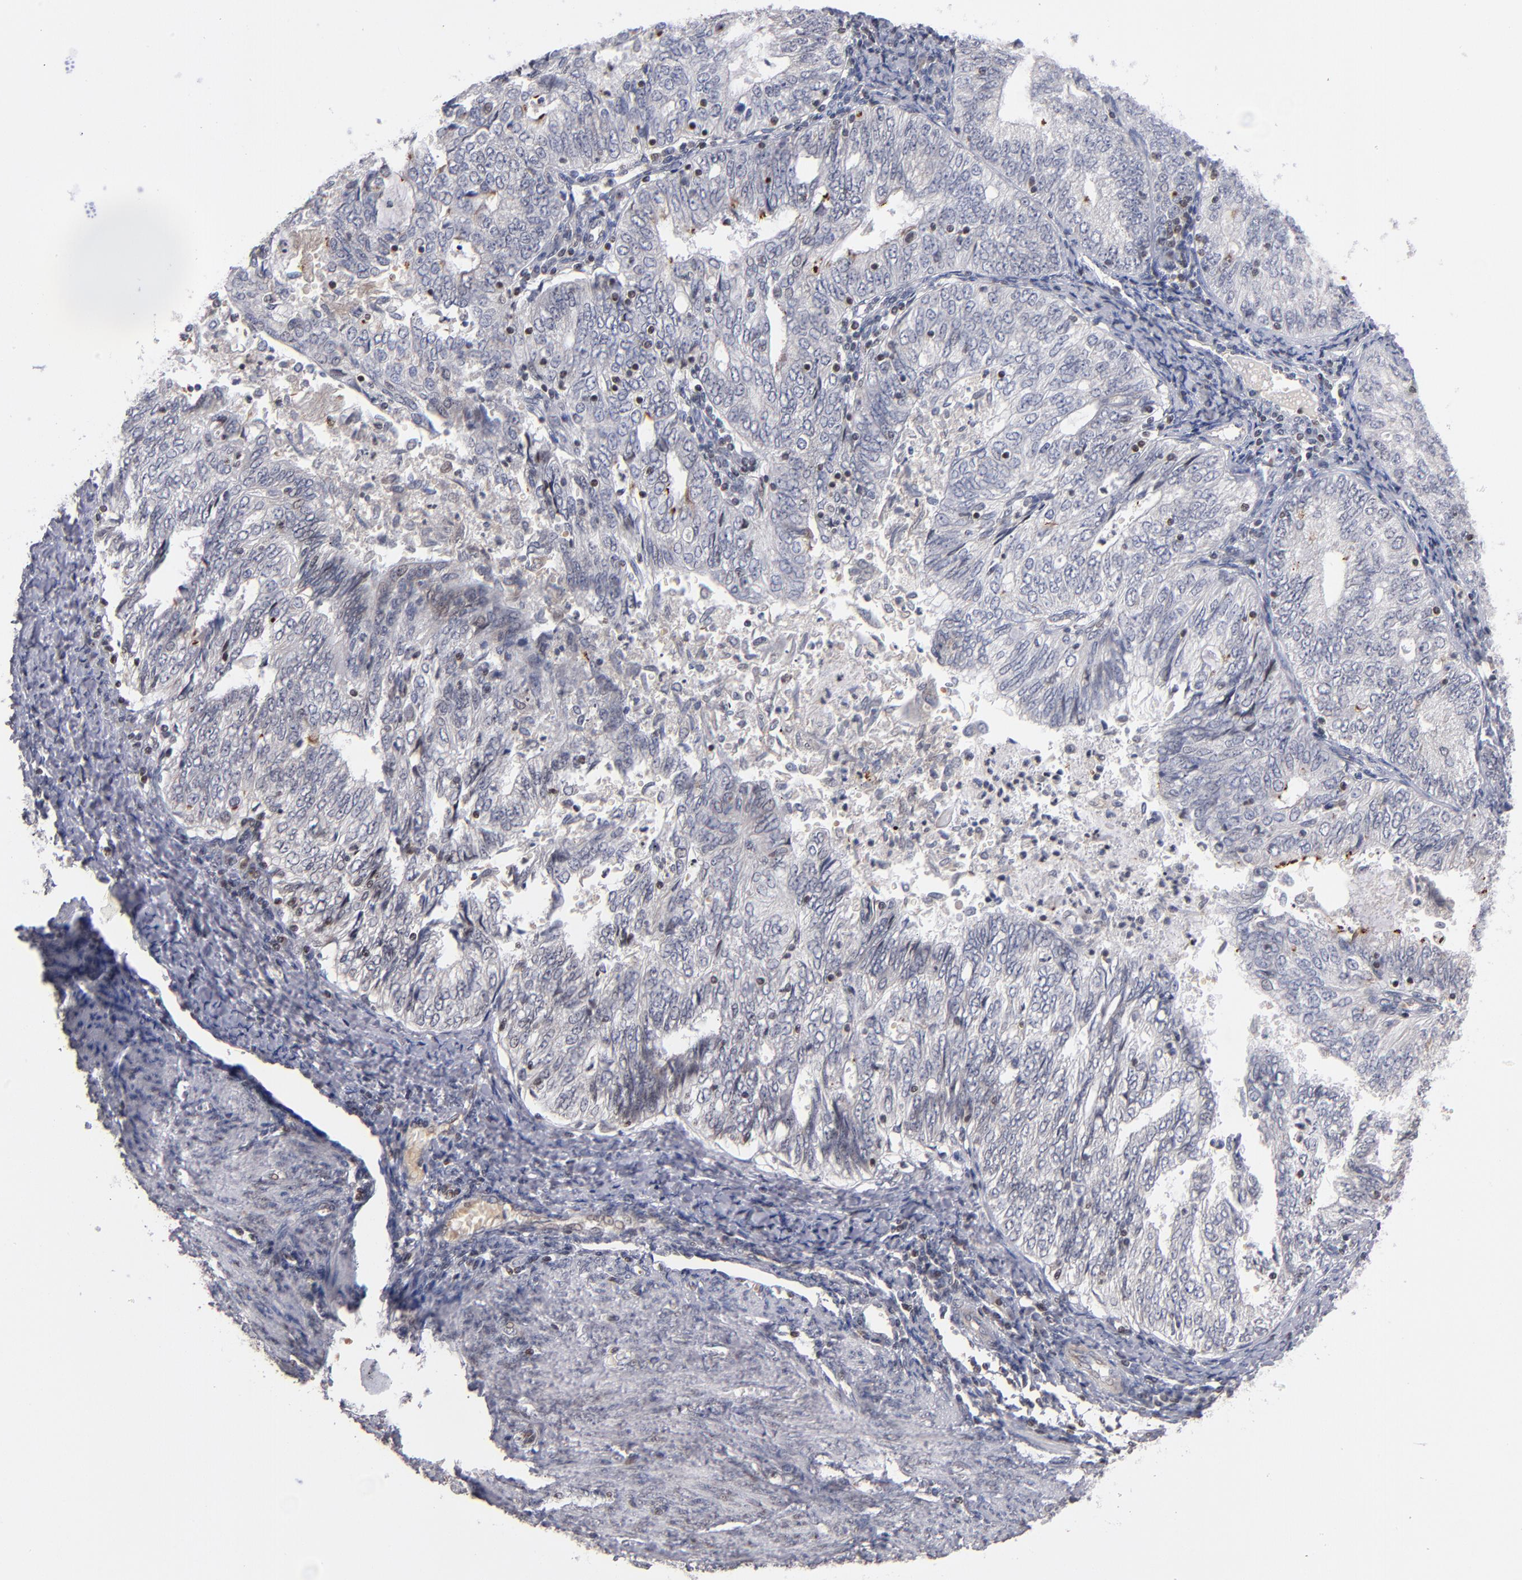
{"staining": {"intensity": "moderate", "quantity": "<25%", "location": "nuclear"}, "tissue": "endometrial cancer", "cell_type": "Tumor cells", "image_type": "cancer", "snomed": [{"axis": "morphology", "description": "Adenocarcinoma, NOS"}, {"axis": "topography", "description": "Endometrium"}], "caption": "About <25% of tumor cells in adenocarcinoma (endometrial) exhibit moderate nuclear protein staining as visualized by brown immunohistochemical staining.", "gene": "ODF2", "patient": {"sex": "female", "age": 69}}